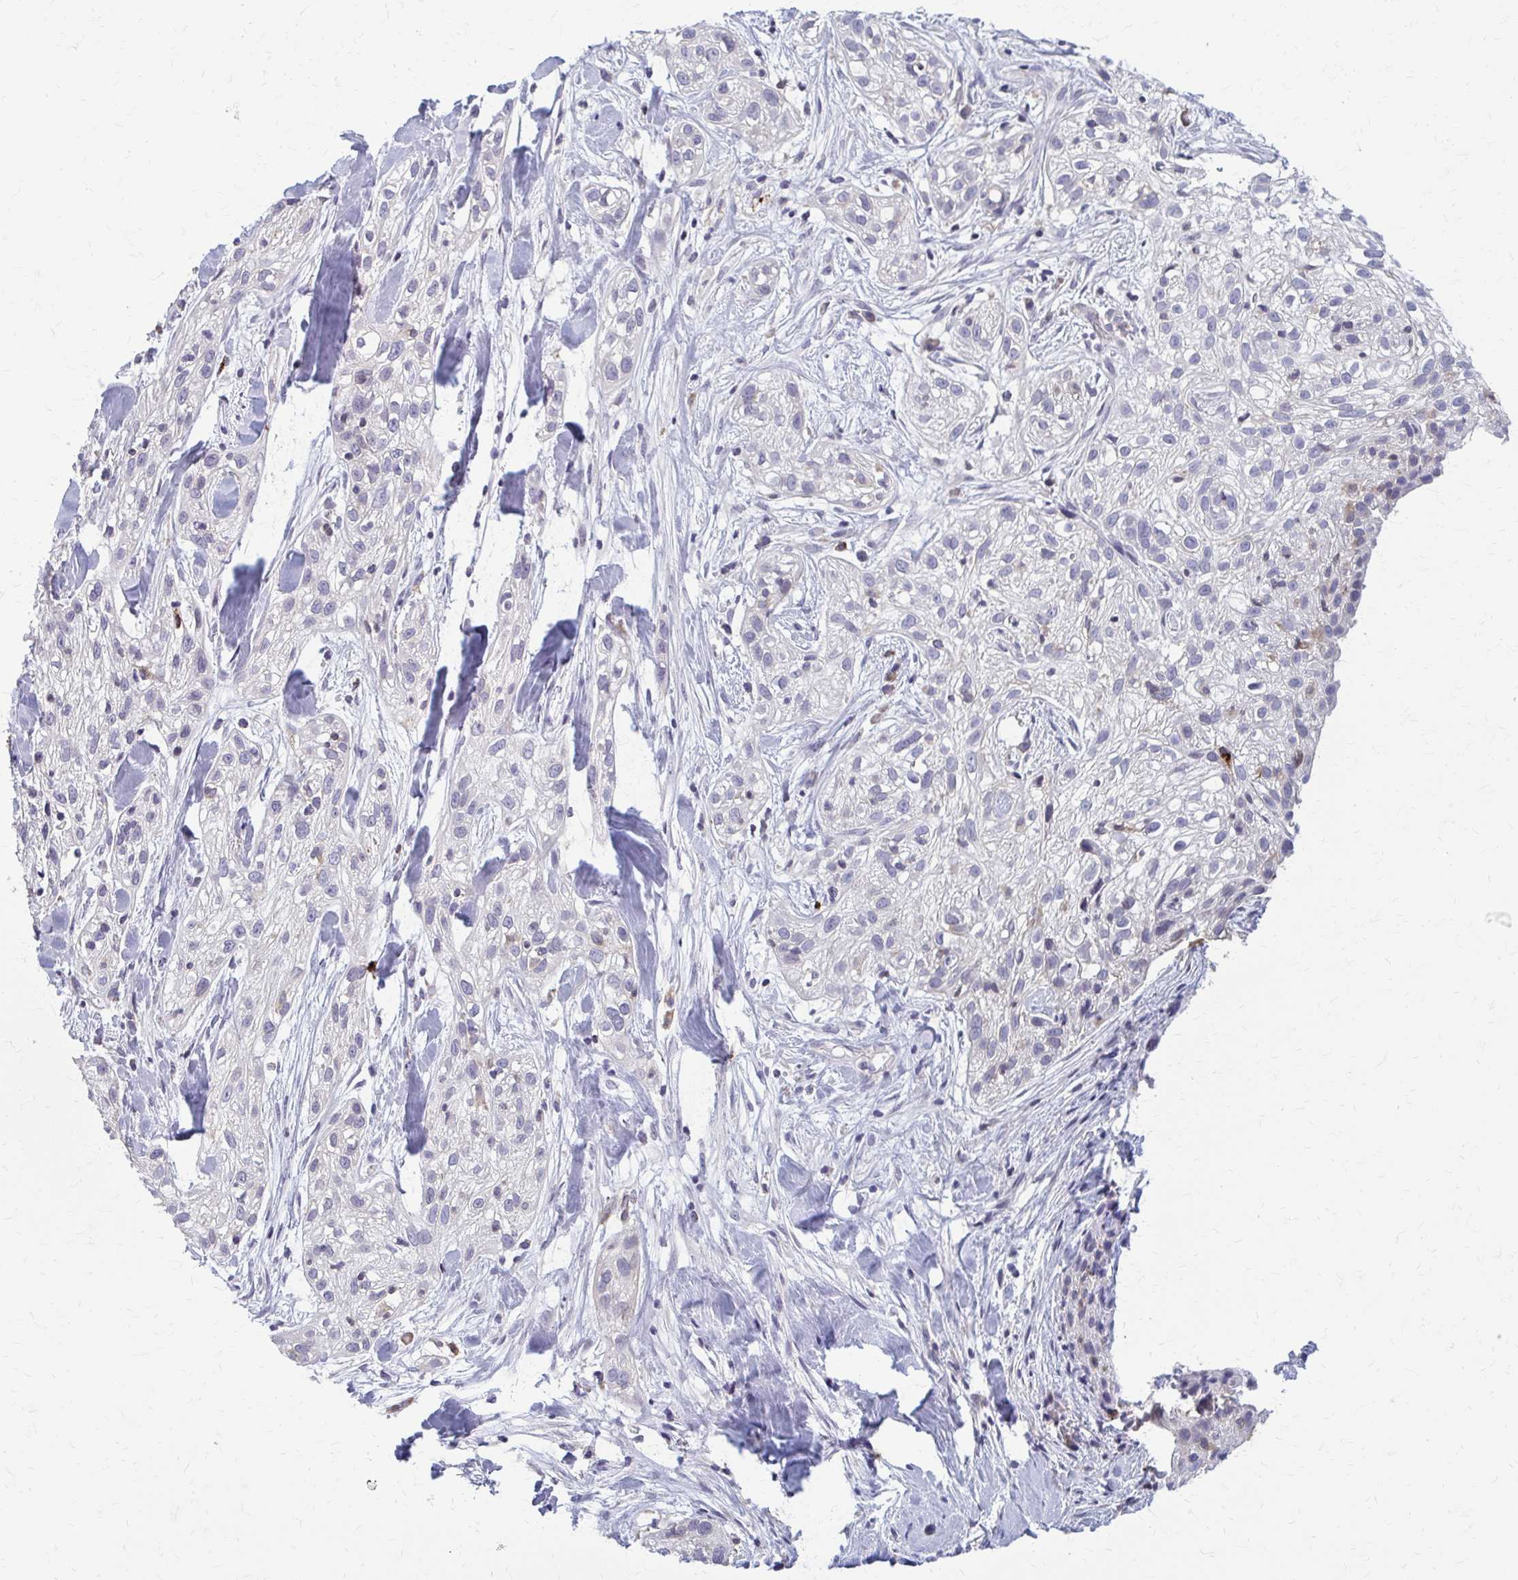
{"staining": {"intensity": "negative", "quantity": "none", "location": "none"}, "tissue": "skin cancer", "cell_type": "Tumor cells", "image_type": "cancer", "snomed": [{"axis": "morphology", "description": "Squamous cell carcinoma, NOS"}, {"axis": "topography", "description": "Skin"}], "caption": "A micrograph of squamous cell carcinoma (skin) stained for a protein displays no brown staining in tumor cells.", "gene": "MCRIP2", "patient": {"sex": "male", "age": 82}}